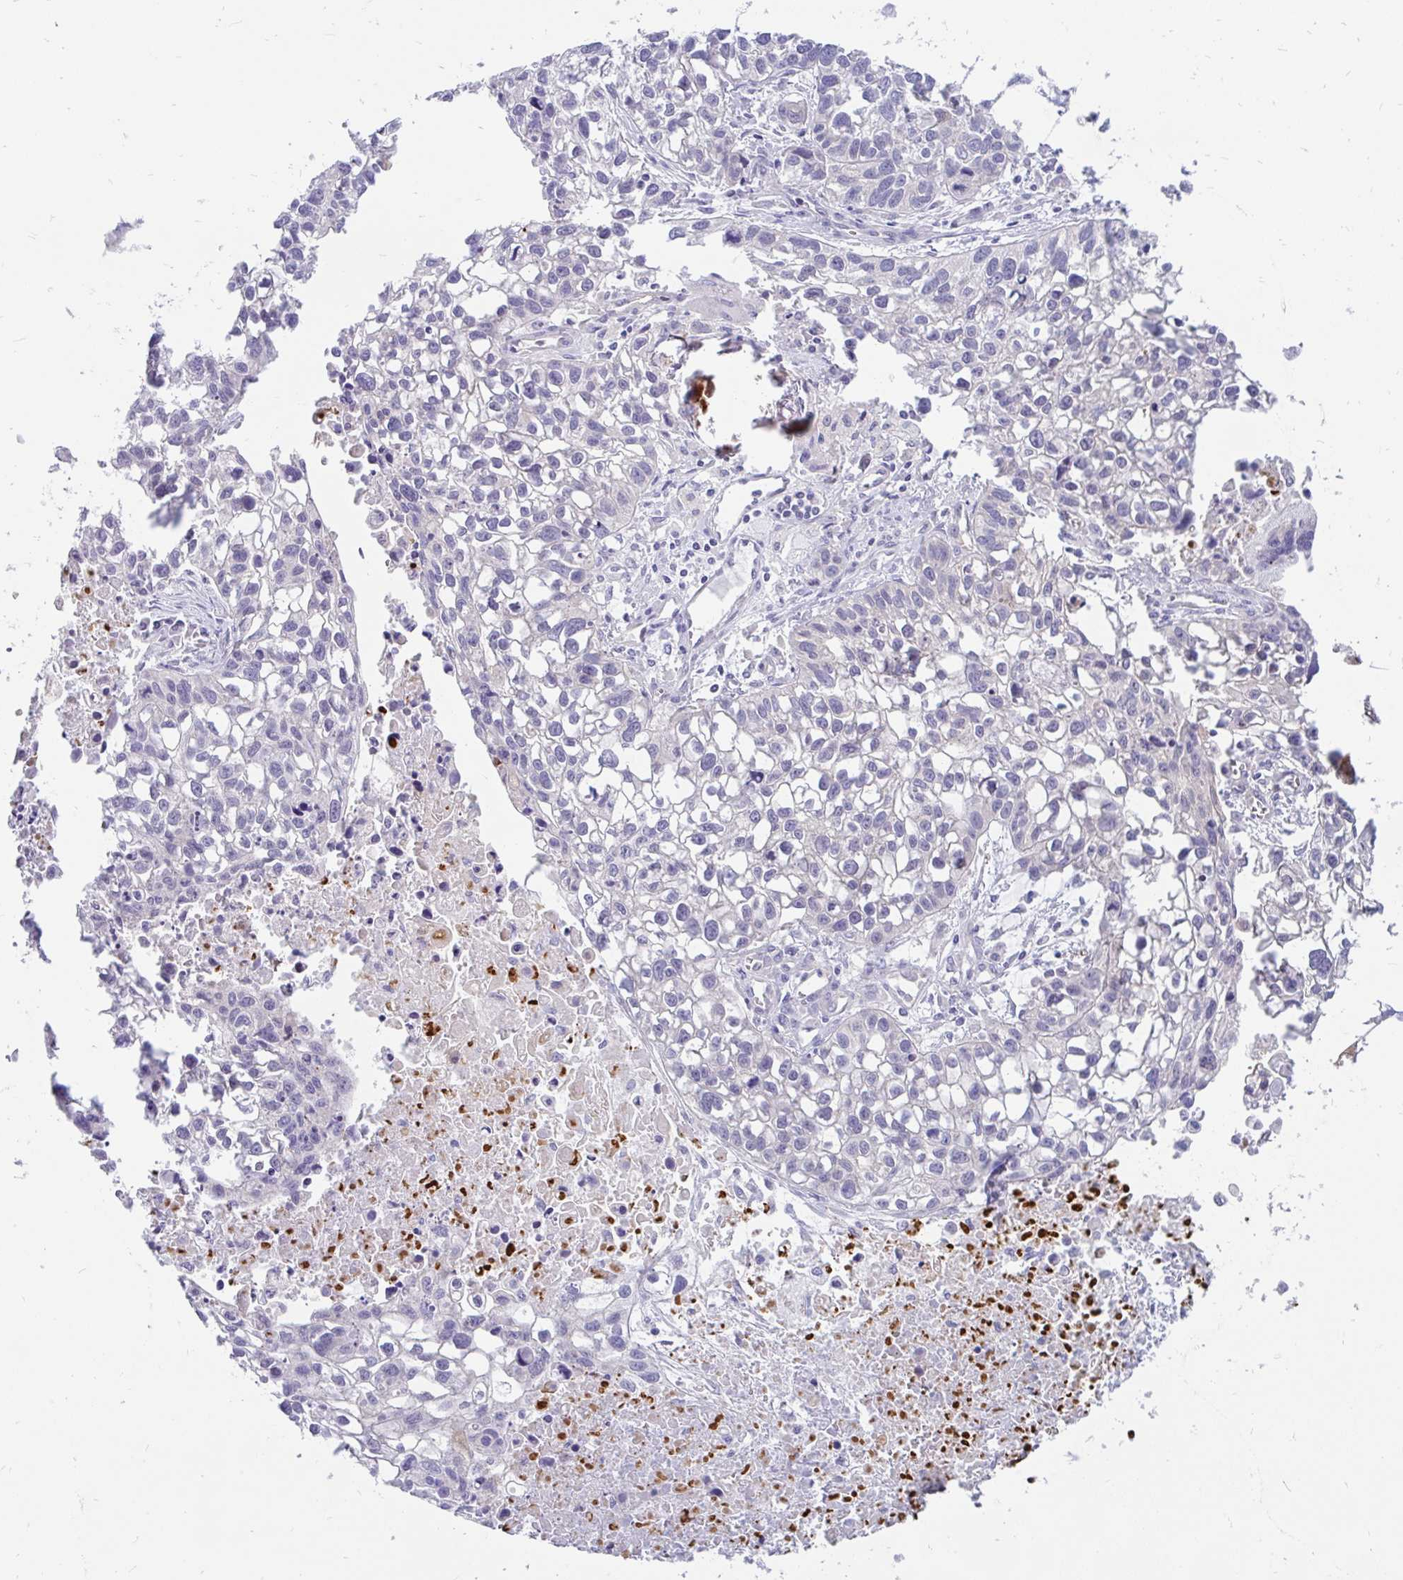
{"staining": {"intensity": "negative", "quantity": "none", "location": "none"}, "tissue": "lung cancer", "cell_type": "Tumor cells", "image_type": "cancer", "snomed": [{"axis": "morphology", "description": "Squamous cell carcinoma, NOS"}, {"axis": "topography", "description": "Lung"}], "caption": "Immunohistochemistry (IHC) of squamous cell carcinoma (lung) exhibits no expression in tumor cells.", "gene": "KIAA2013", "patient": {"sex": "male", "age": 74}}